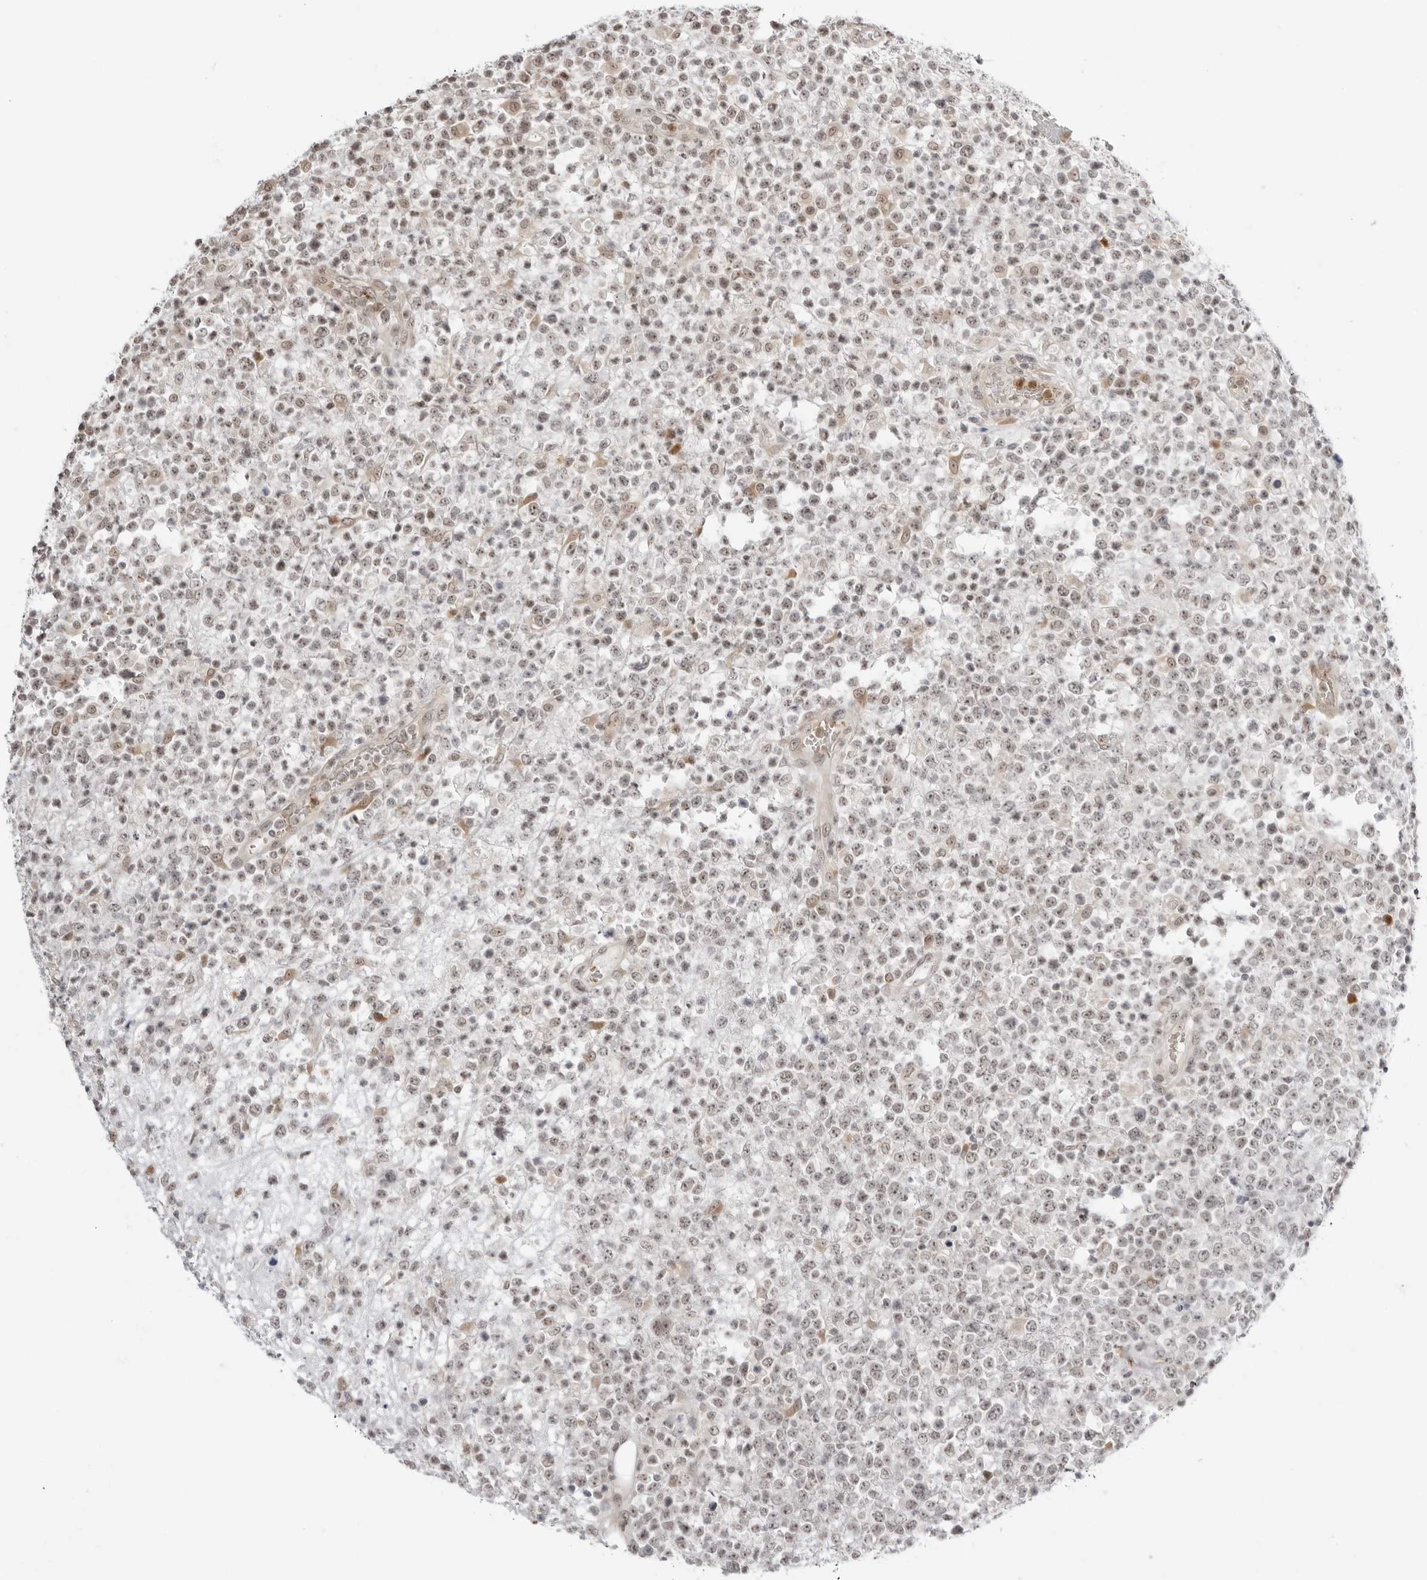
{"staining": {"intensity": "weak", "quantity": ">75%", "location": "nuclear"}, "tissue": "lymphoma", "cell_type": "Tumor cells", "image_type": "cancer", "snomed": [{"axis": "morphology", "description": "Malignant lymphoma, non-Hodgkin's type, High grade"}, {"axis": "topography", "description": "Colon"}], "caption": "DAB (3,3'-diaminobenzidine) immunohistochemical staining of malignant lymphoma, non-Hodgkin's type (high-grade) exhibits weak nuclear protein staining in approximately >75% of tumor cells.", "gene": "SUGCT", "patient": {"sex": "female", "age": 53}}